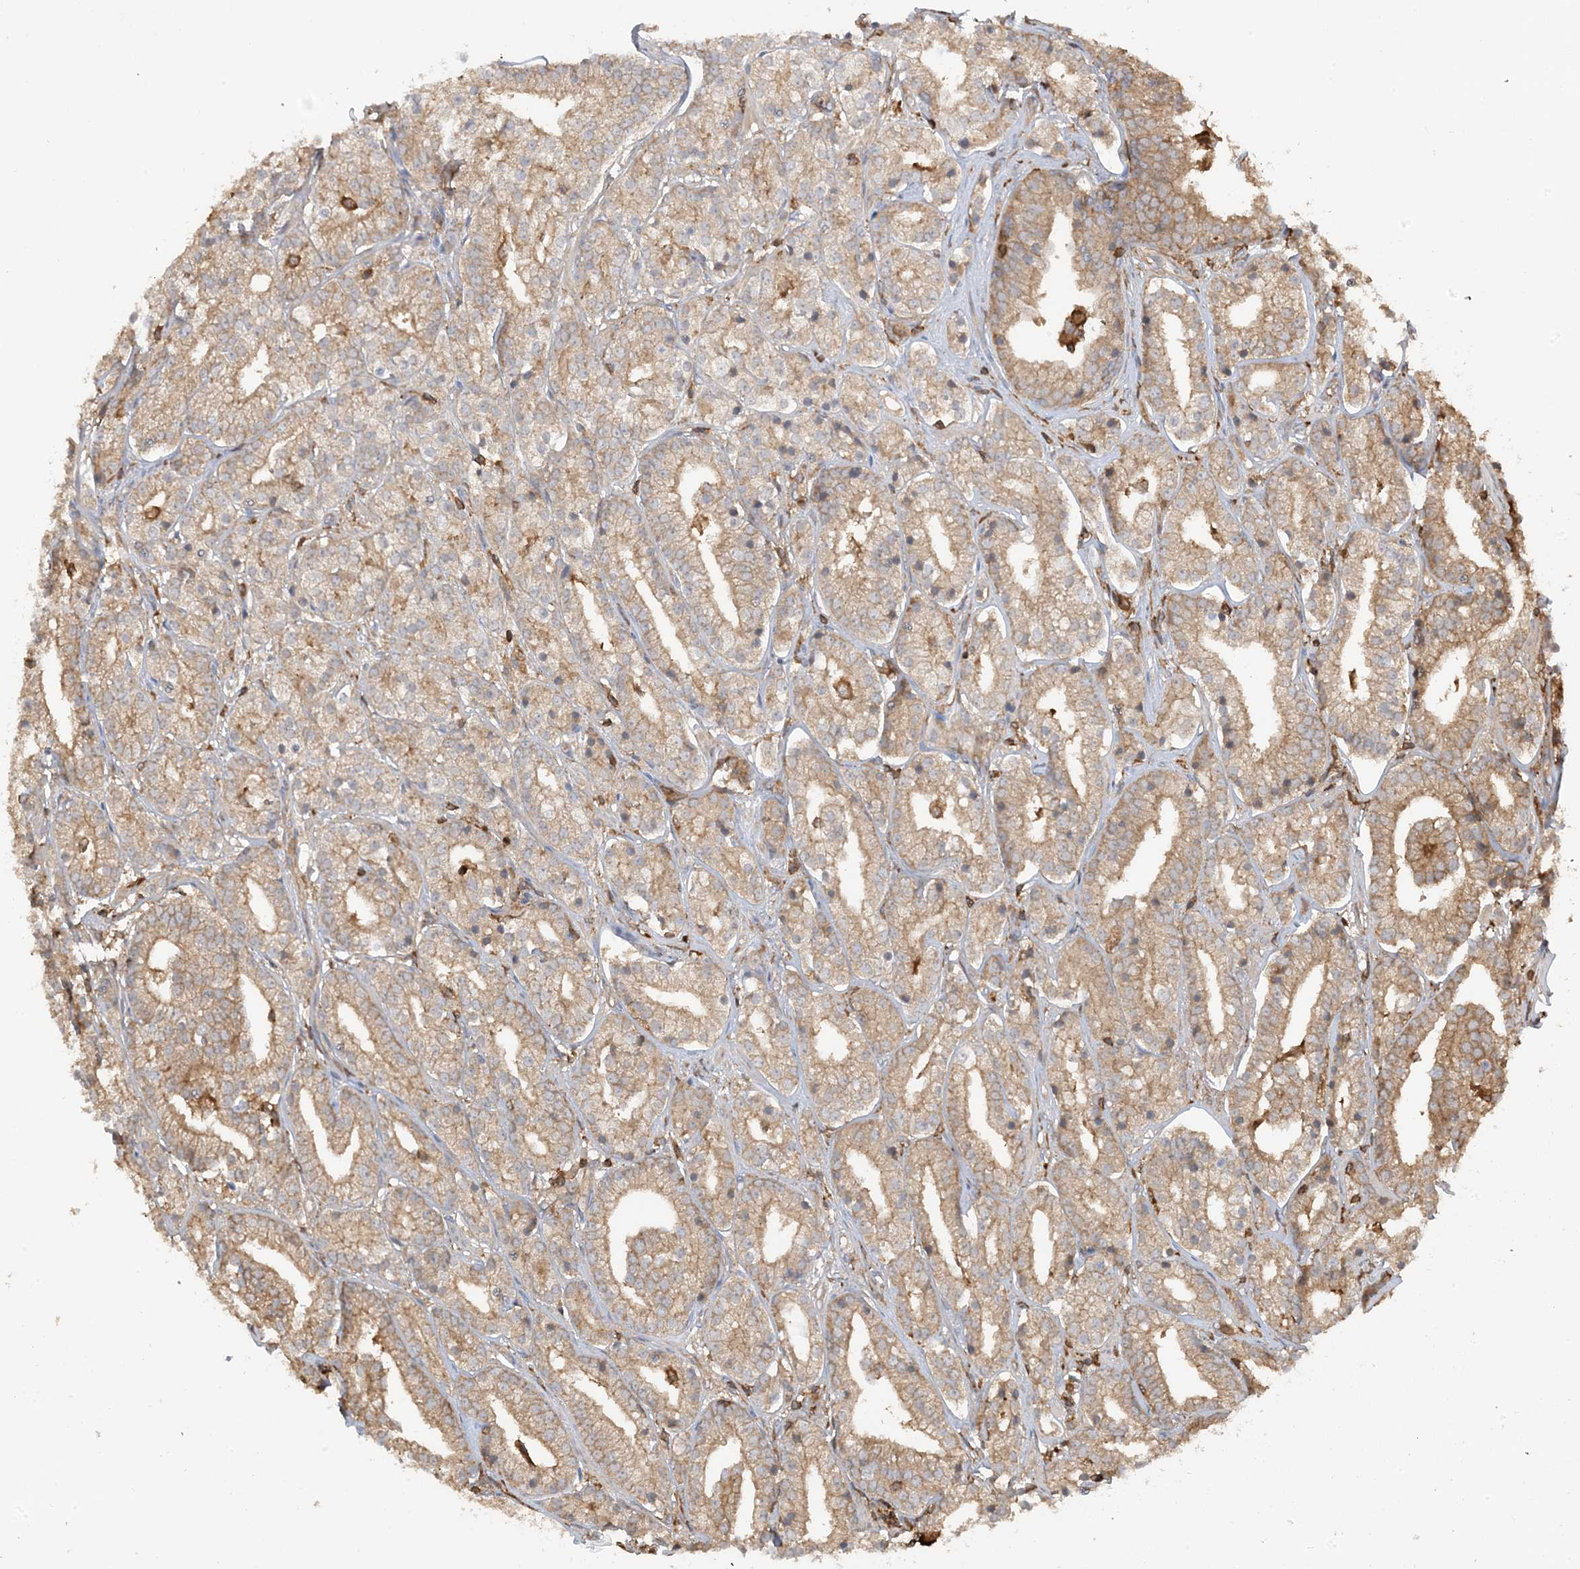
{"staining": {"intensity": "moderate", "quantity": ">75%", "location": "cytoplasmic/membranous"}, "tissue": "prostate cancer", "cell_type": "Tumor cells", "image_type": "cancer", "snomed": [{"axis": "morphology", "description": "Adenocarcinoma, High grade"}, {"axis": "topography", "description": "Prostate"}], "caption": "Immunohistochemical staining of prostate adenocarcinoma (high-grade) demonstrates medium levels of moderate cytoplasmic/membranous protein expression in approximately >75% of tumor cells.", "gene": "CAPZB", "patient": {"sex": "male", "age": 69}}